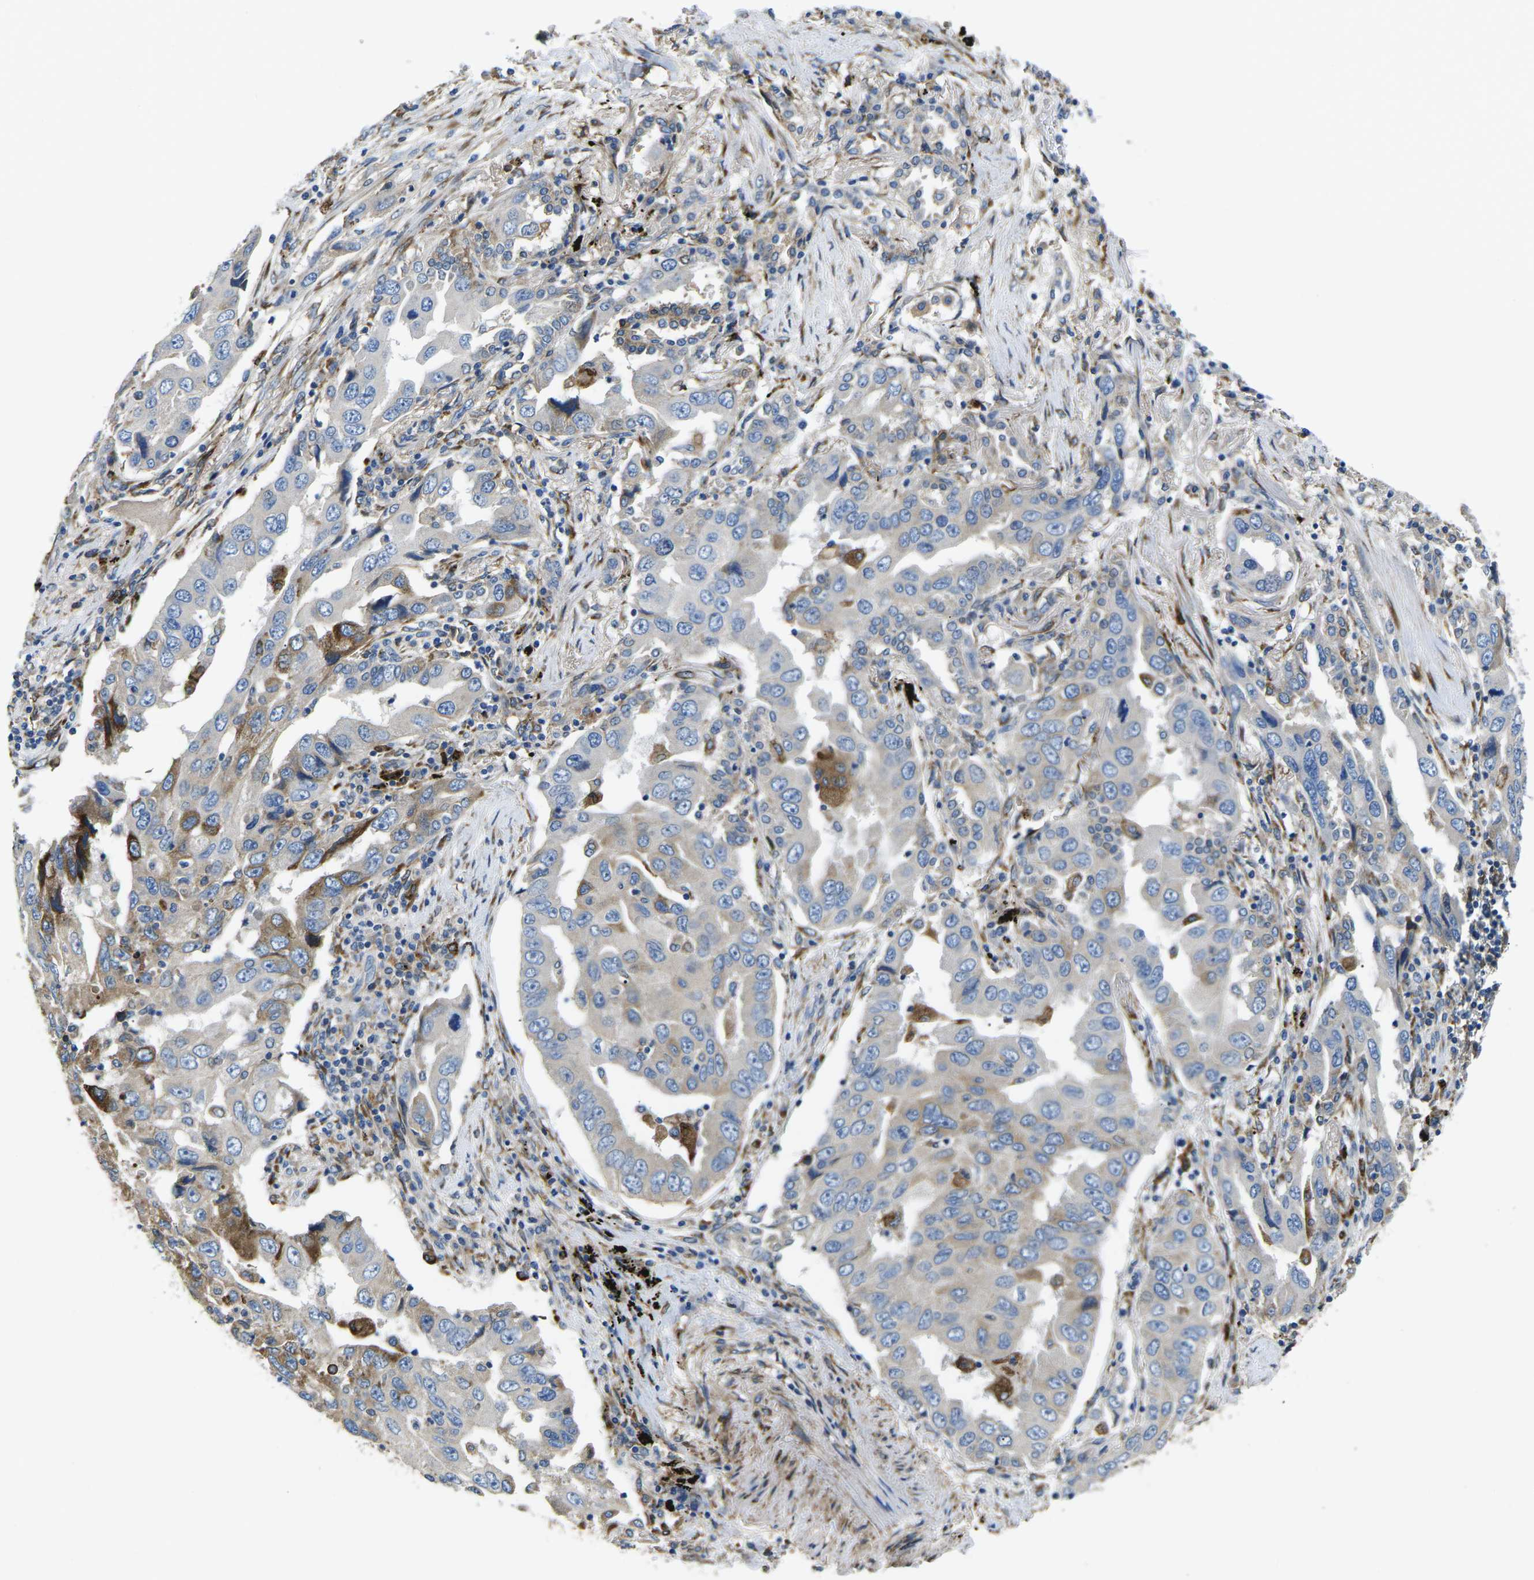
{"staining": {"intensity": "moderate", "quantity": "<25%", "location": "cytoplasmic/membranous"}, "tissue": "lung cancer", "cell_type": "Tumor cells", "image_type": "cancer", "snomed": [{"axis": "morphology", "description": "Adenocarcinoma, NOS"}, {"axis": "topography", "description": "Lung"}], "caption": "Immunohistochemical staining of human lung adenocarcinoma shows low levels of moderate cytoplasmic/membranous protein positivity in approximately <25% of tumor cells.", "gene": "PDZD8", "patient": {"sex": "female", "age": 65}}